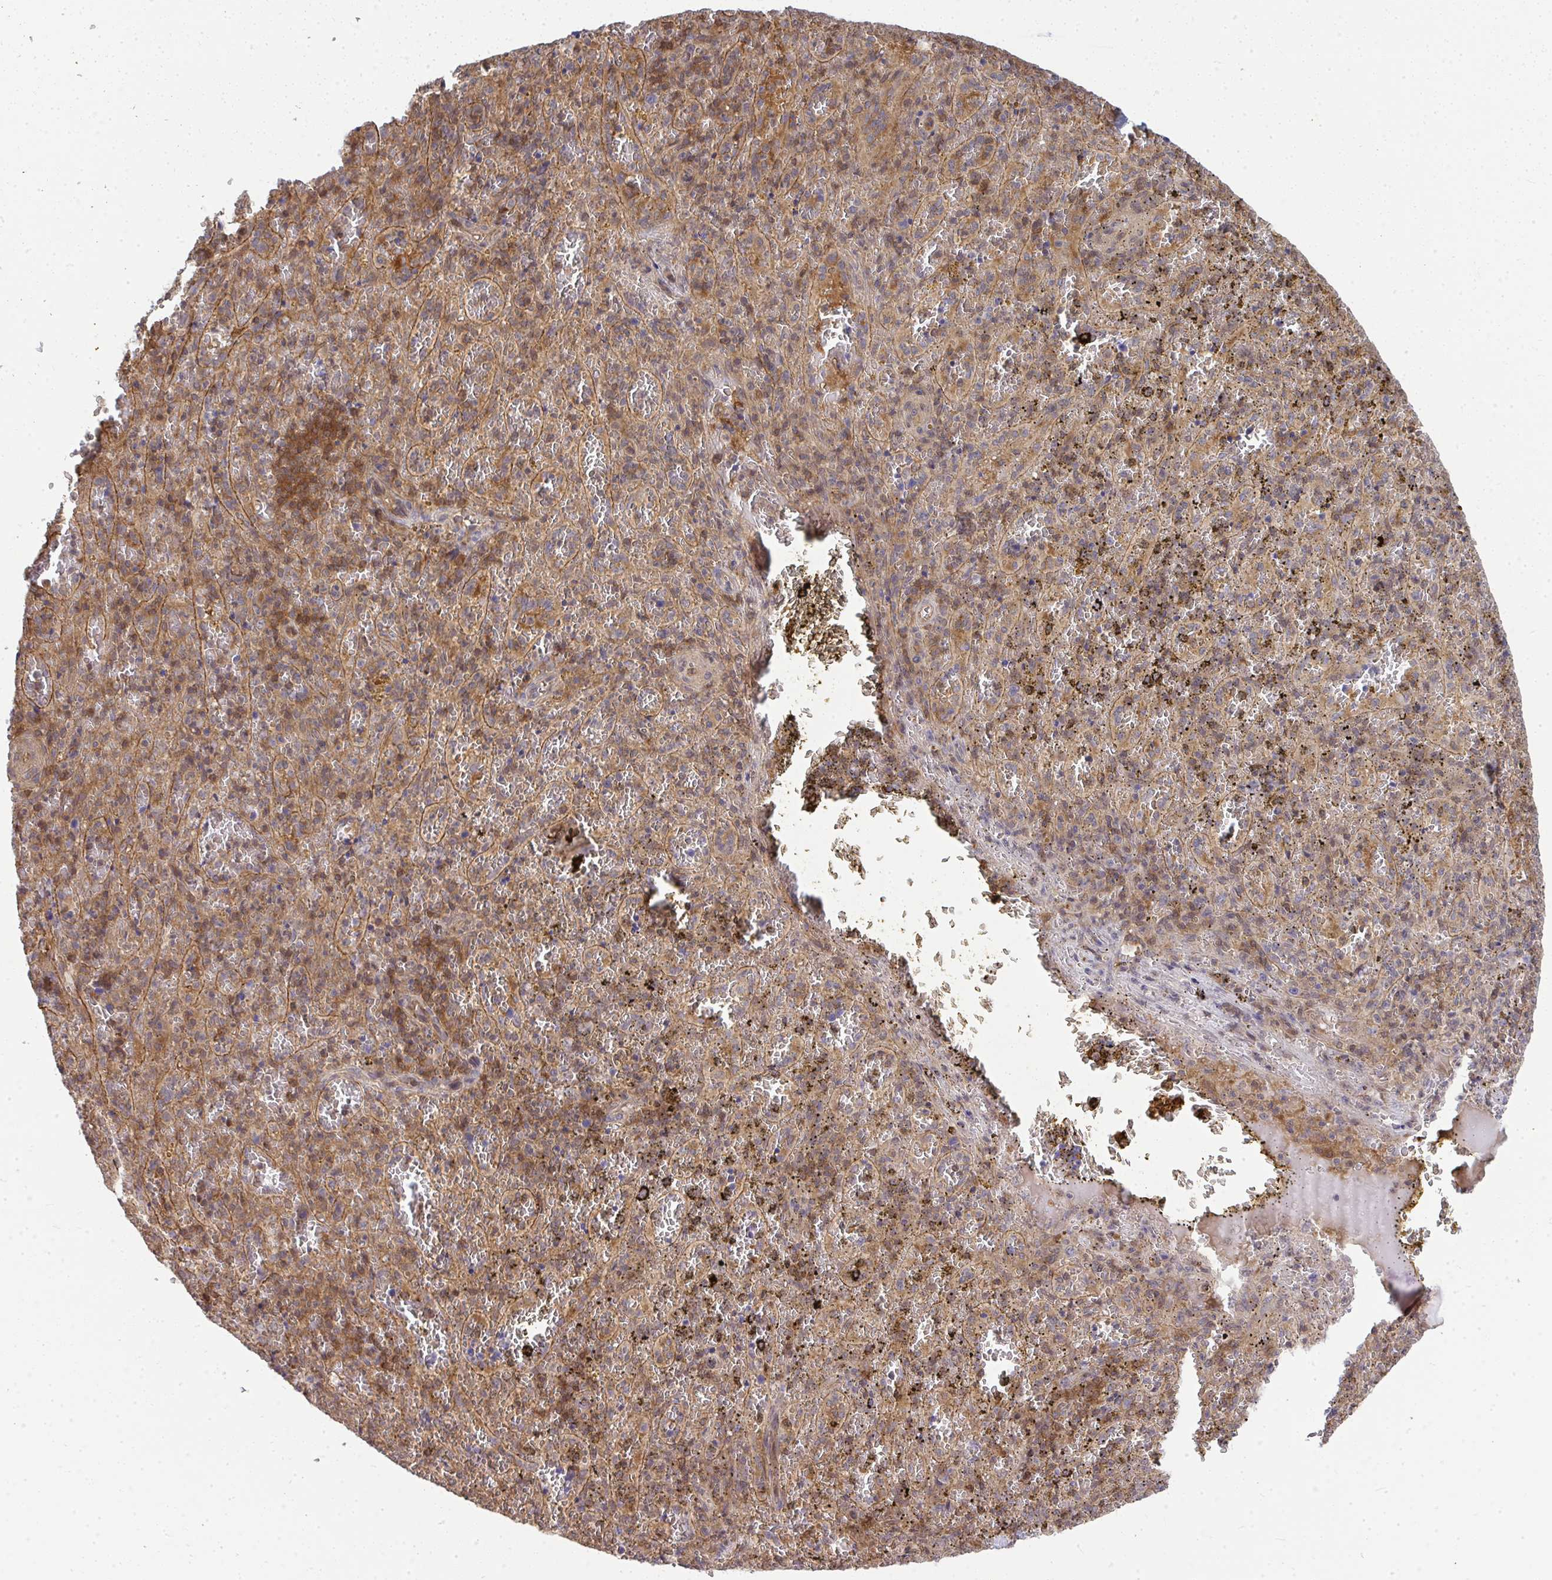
{"staining": {"intensity": "moderate", "quantity": "<25%", "location": "cytoplasmic/membranous"}, "tissue": "spleen", "cell_type": "Cells in red pulp", "image_type": "normal", "snomed": [{"axis": "morphology", "description": "Normal tissue, NOS"}, {"axis": "topography", "description": "Spleen"}], "caption": "There is low levels of moderate cytoplasmic/membranous expression in cells in red pulp of normal spleen, as demonstrated by immunohistochemical staining (brown color).", "gene": "HDHD2", "patient": {"sex": "female", "age": 50}}